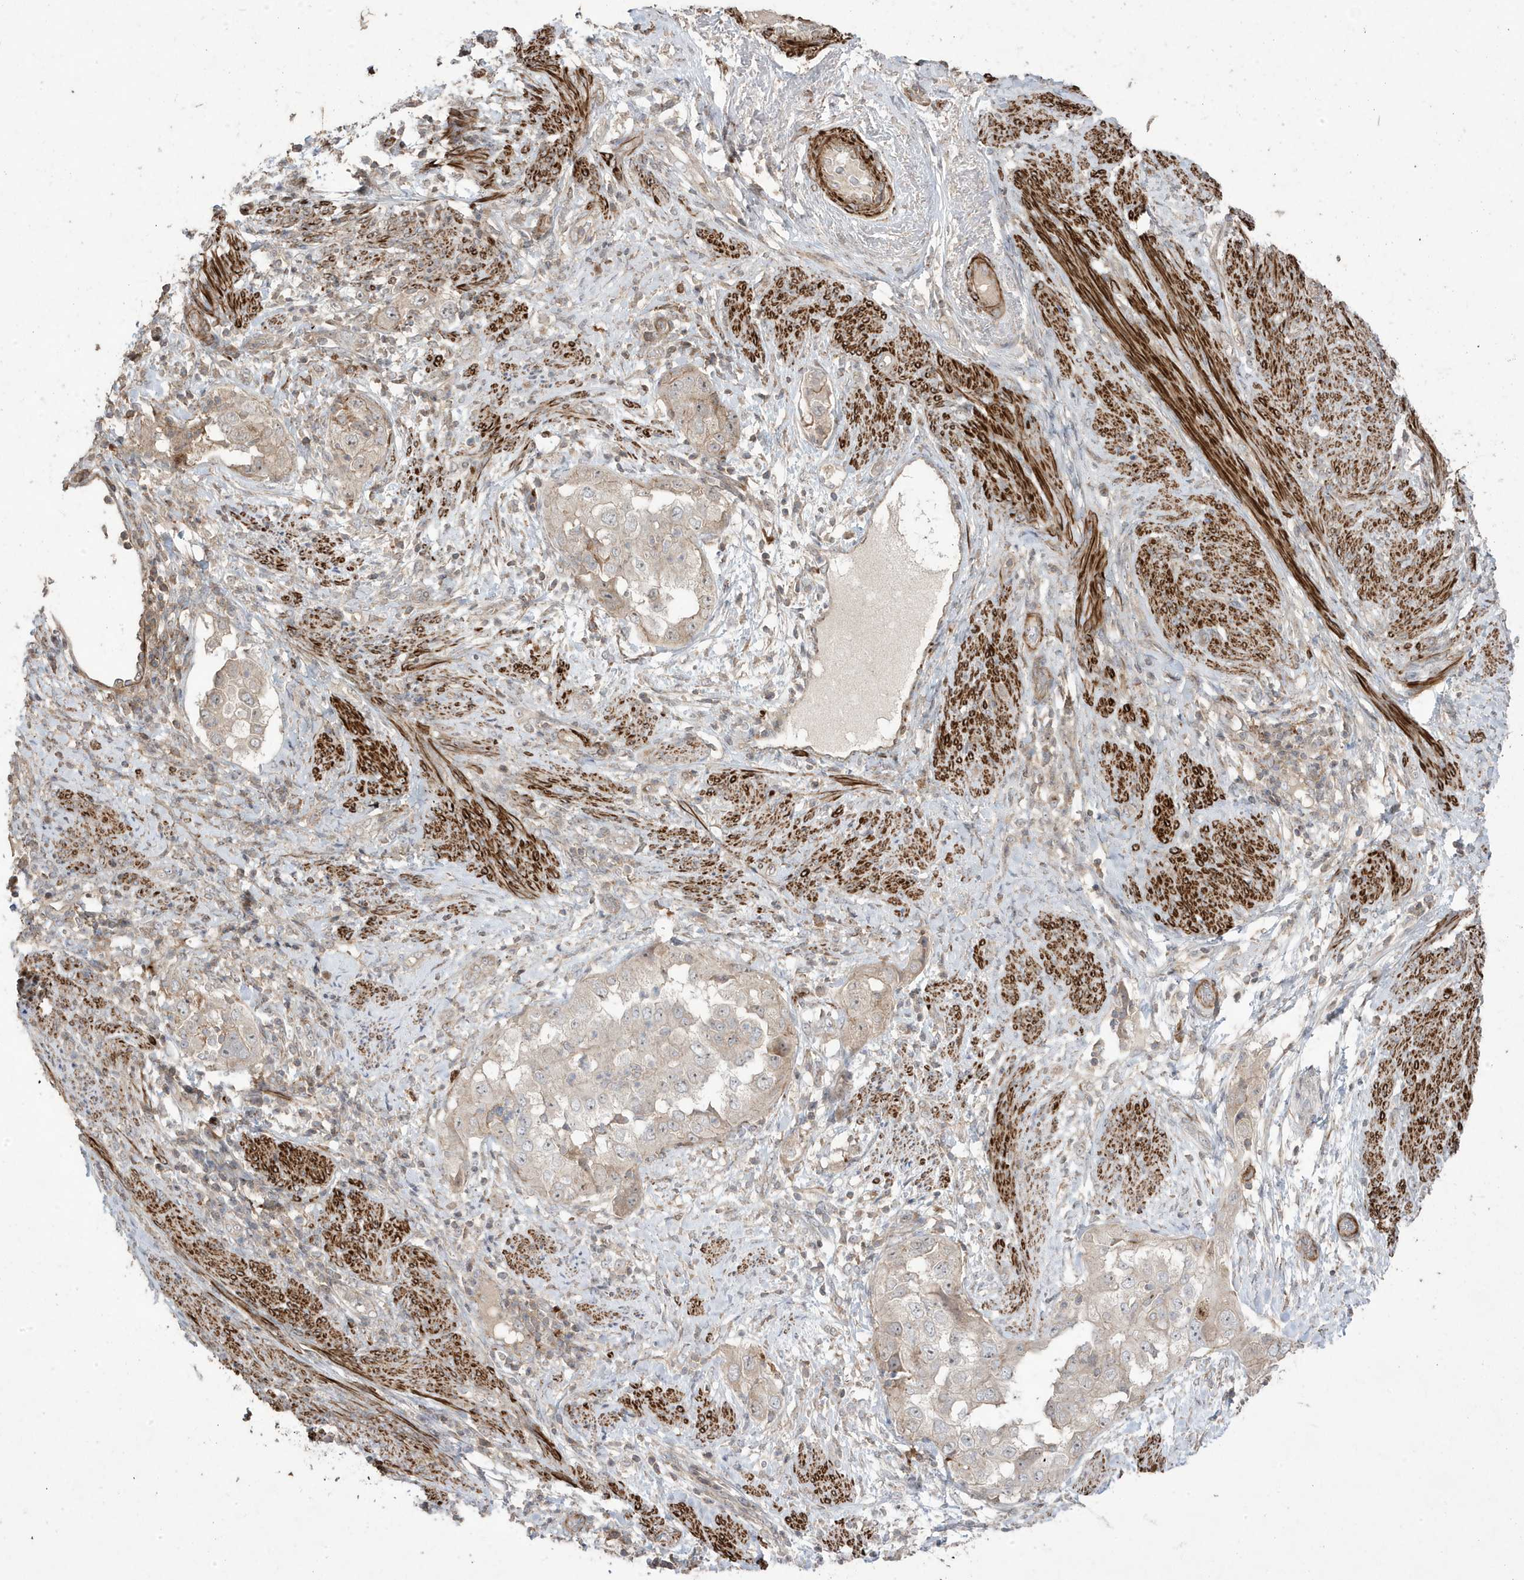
{"staining": {"intensity": "negative", "quantity": "none", "location": "none"}, "tissue": "endometrial cancer", "cell_type": "Tumor cells", "image_type": "cancer", "snomed": [{"axis": "morphology", "description": "Adenocarcinoma, NOS"}, {"axis": "topography", "description": "Endometrium"}], "caption": "Immunohistochemical staining of human endometrial adenocarcinoma displays no significant staining in tumor cells.", "gene": "CETN3", "patient": {"sex": "female", "age": 85}}